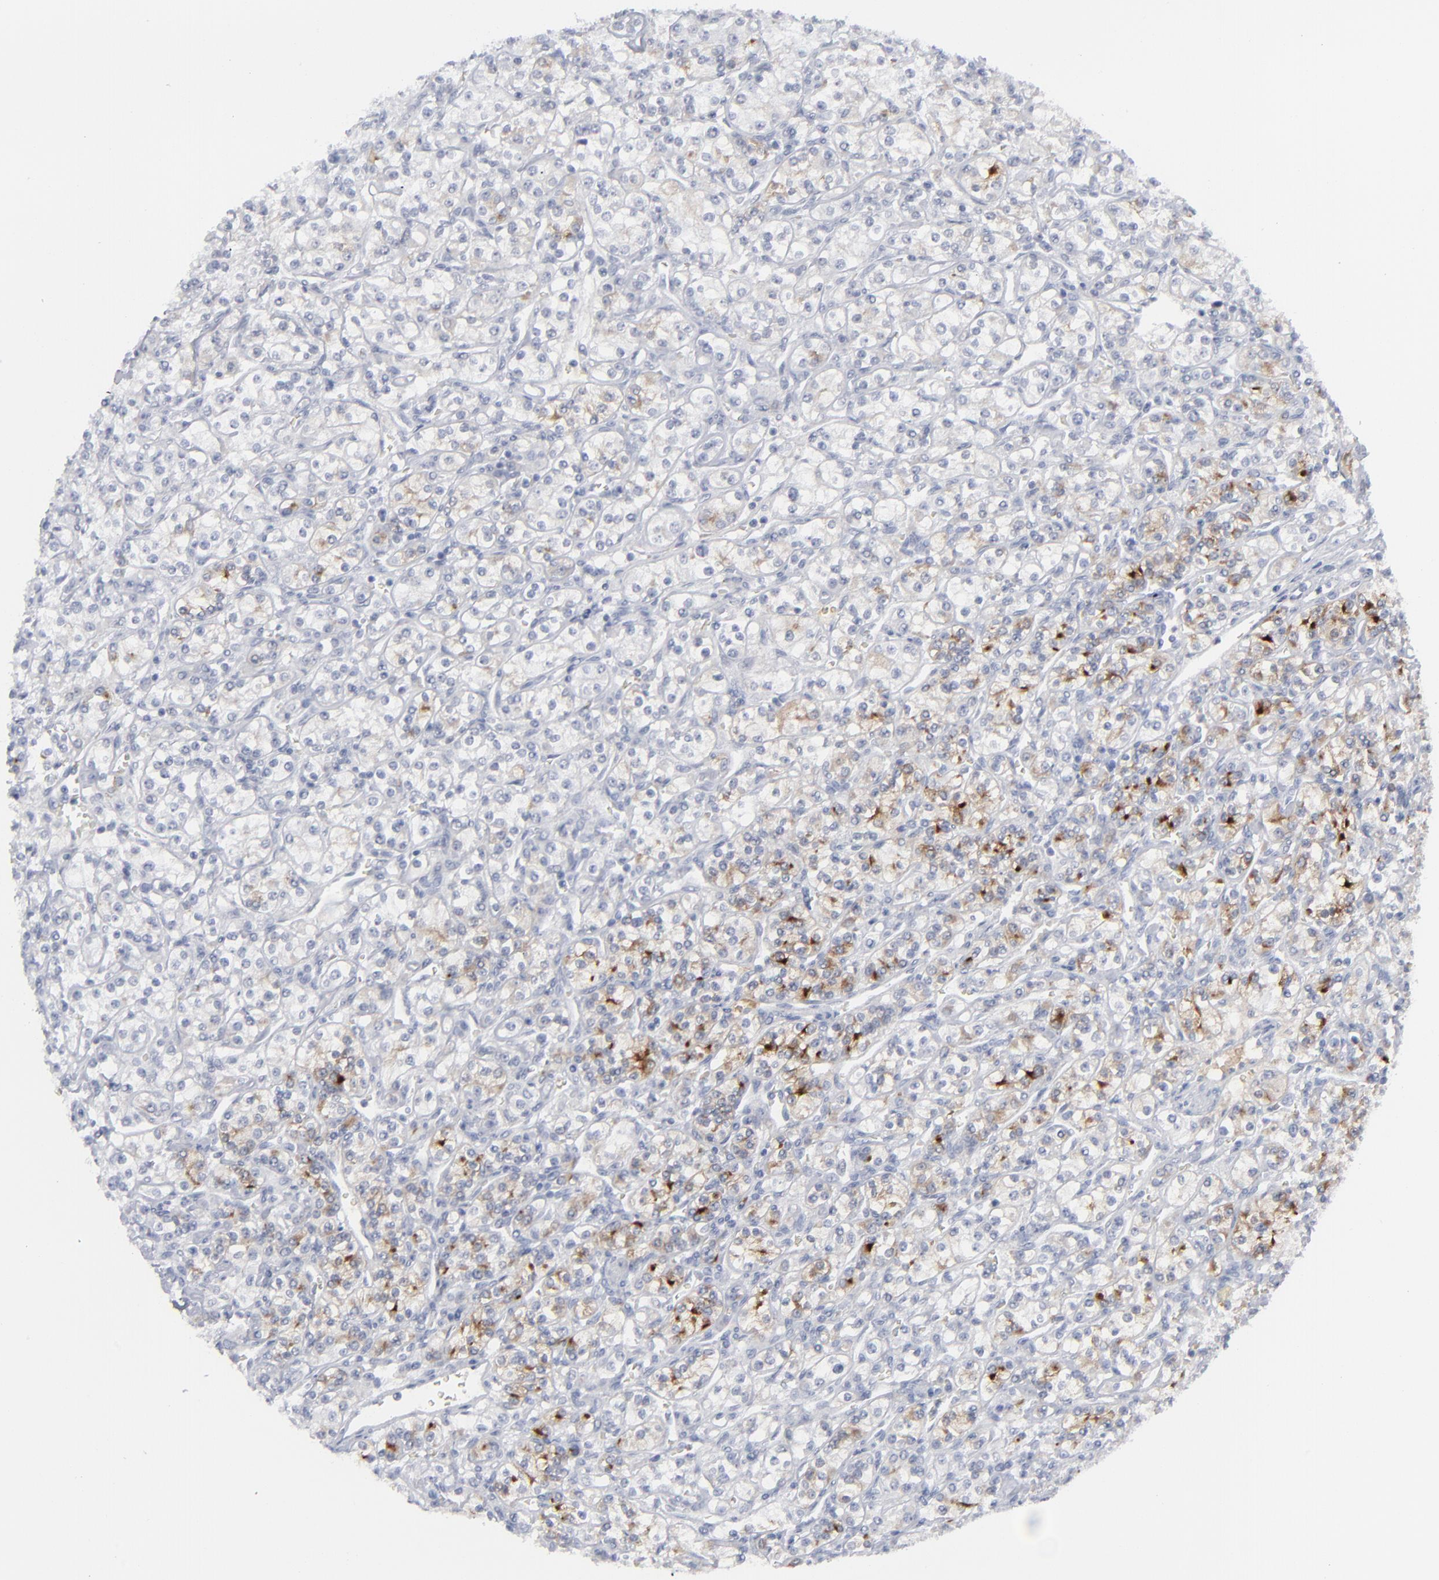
{"staining": {"intensity": "strong", "quantity": "<25%", "location": "cytoplasmic/membranous"}, "tissue": "renal cancer", "cell_type": "Tumor cells", "image_type": "cancer", "snomed": [{"axis": "morphology", "description": "Adenocarcinoma, NOS"}, {"axis": "topography", "description": "Kidney"}], "caption": "Protein staining of renal cancer tissue exhibits strong cytoplasmic/membranous staining in approximately <25% of tumor cells.", "gene": "MSLN", "patient": {"sex": "male", "age": 77}}